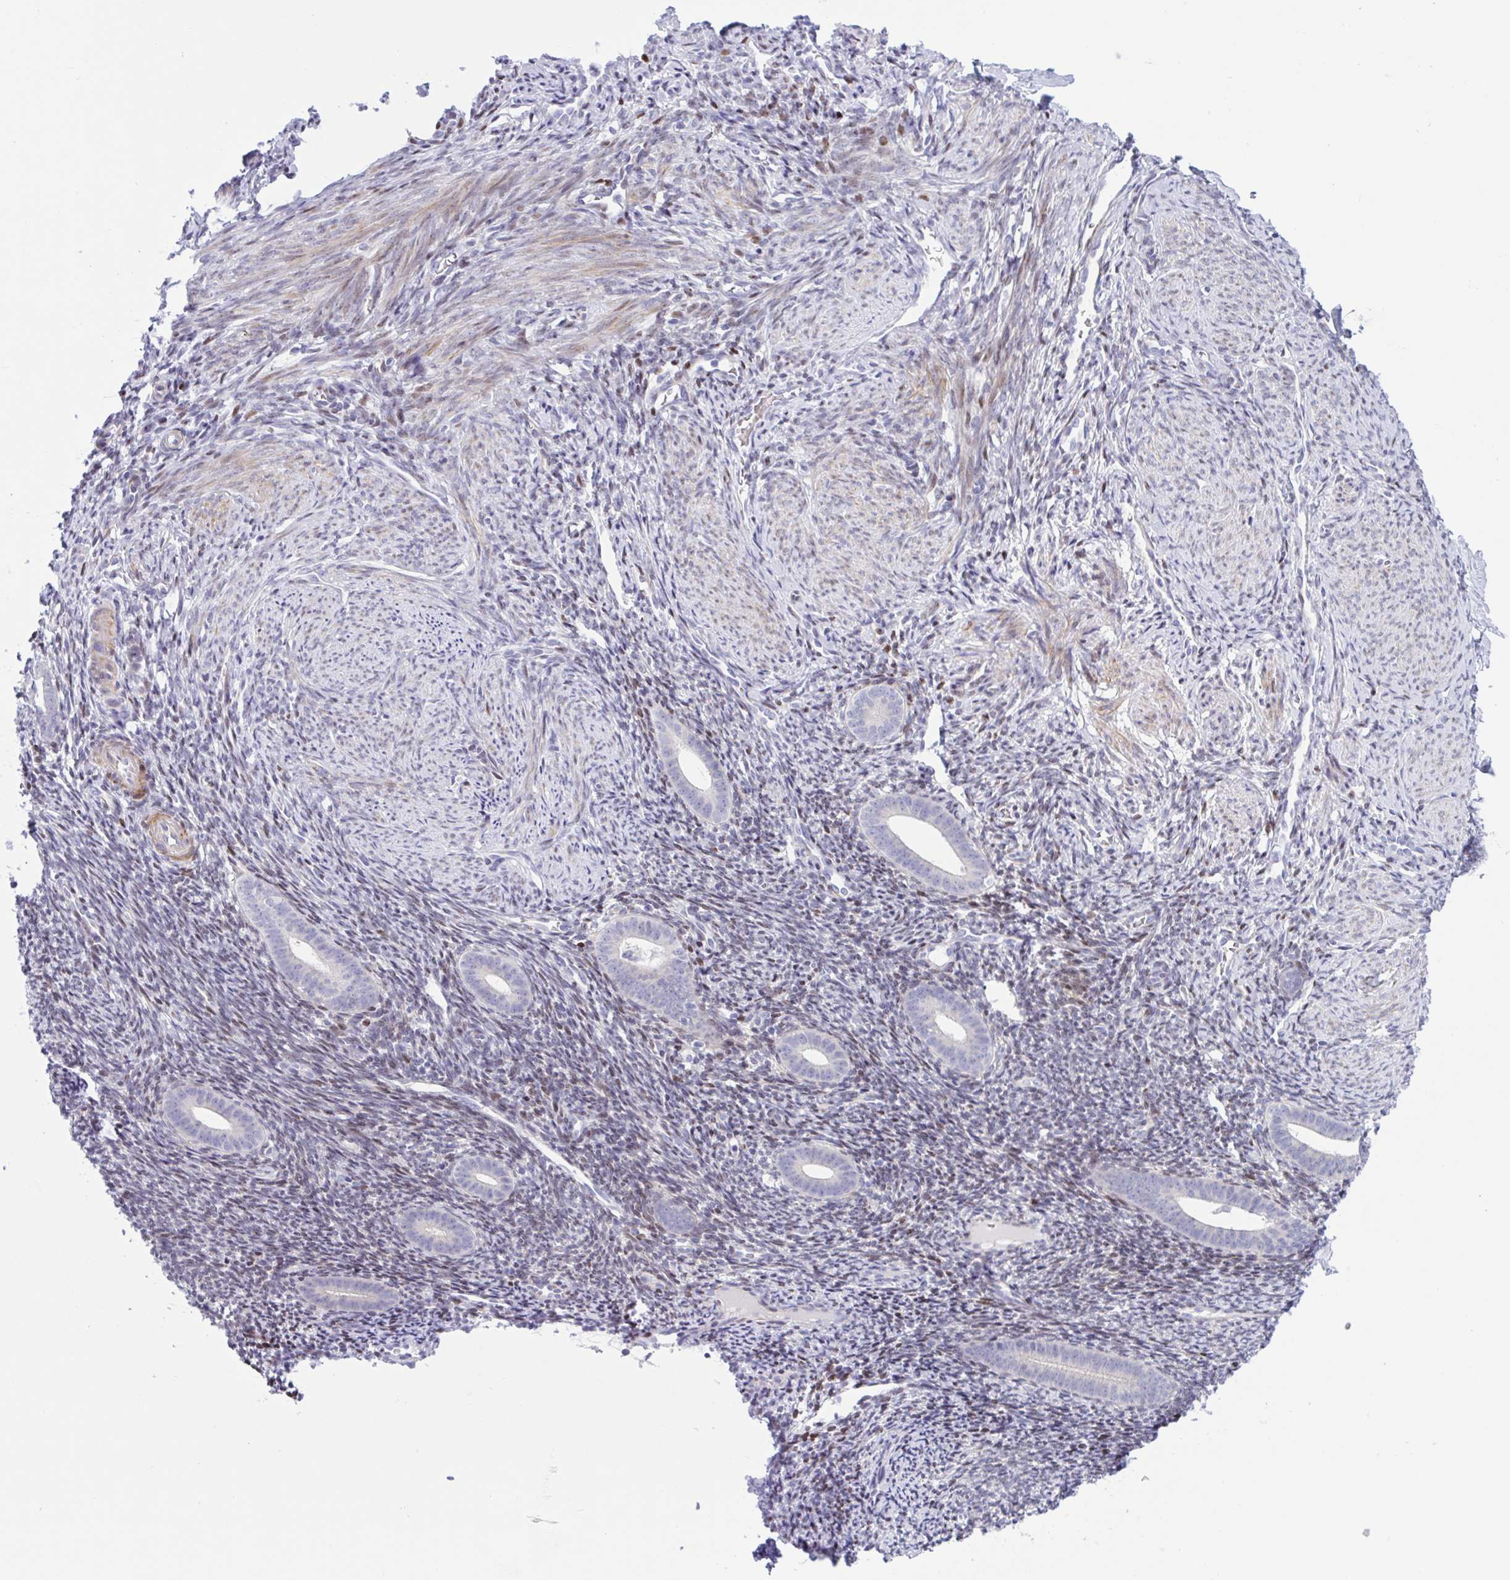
{"staining": {"intensity": "negative", "quantity": "none", "location": "none"}, "tissue": "endometrium", "cell_type": "Cells in endometrial stroma", "image_type": "normal", "snomed": [{"axis": "morphology", "description": "Normal tissue, NOS"}, {"axis": "topography", "description": "Endometrium"}], "caption": "IHC of normal endometrium reveals no staining in cells in endometrial stroma.", "gene": "AHCYL2", "patient": {"sex": "female", "age": 39}}